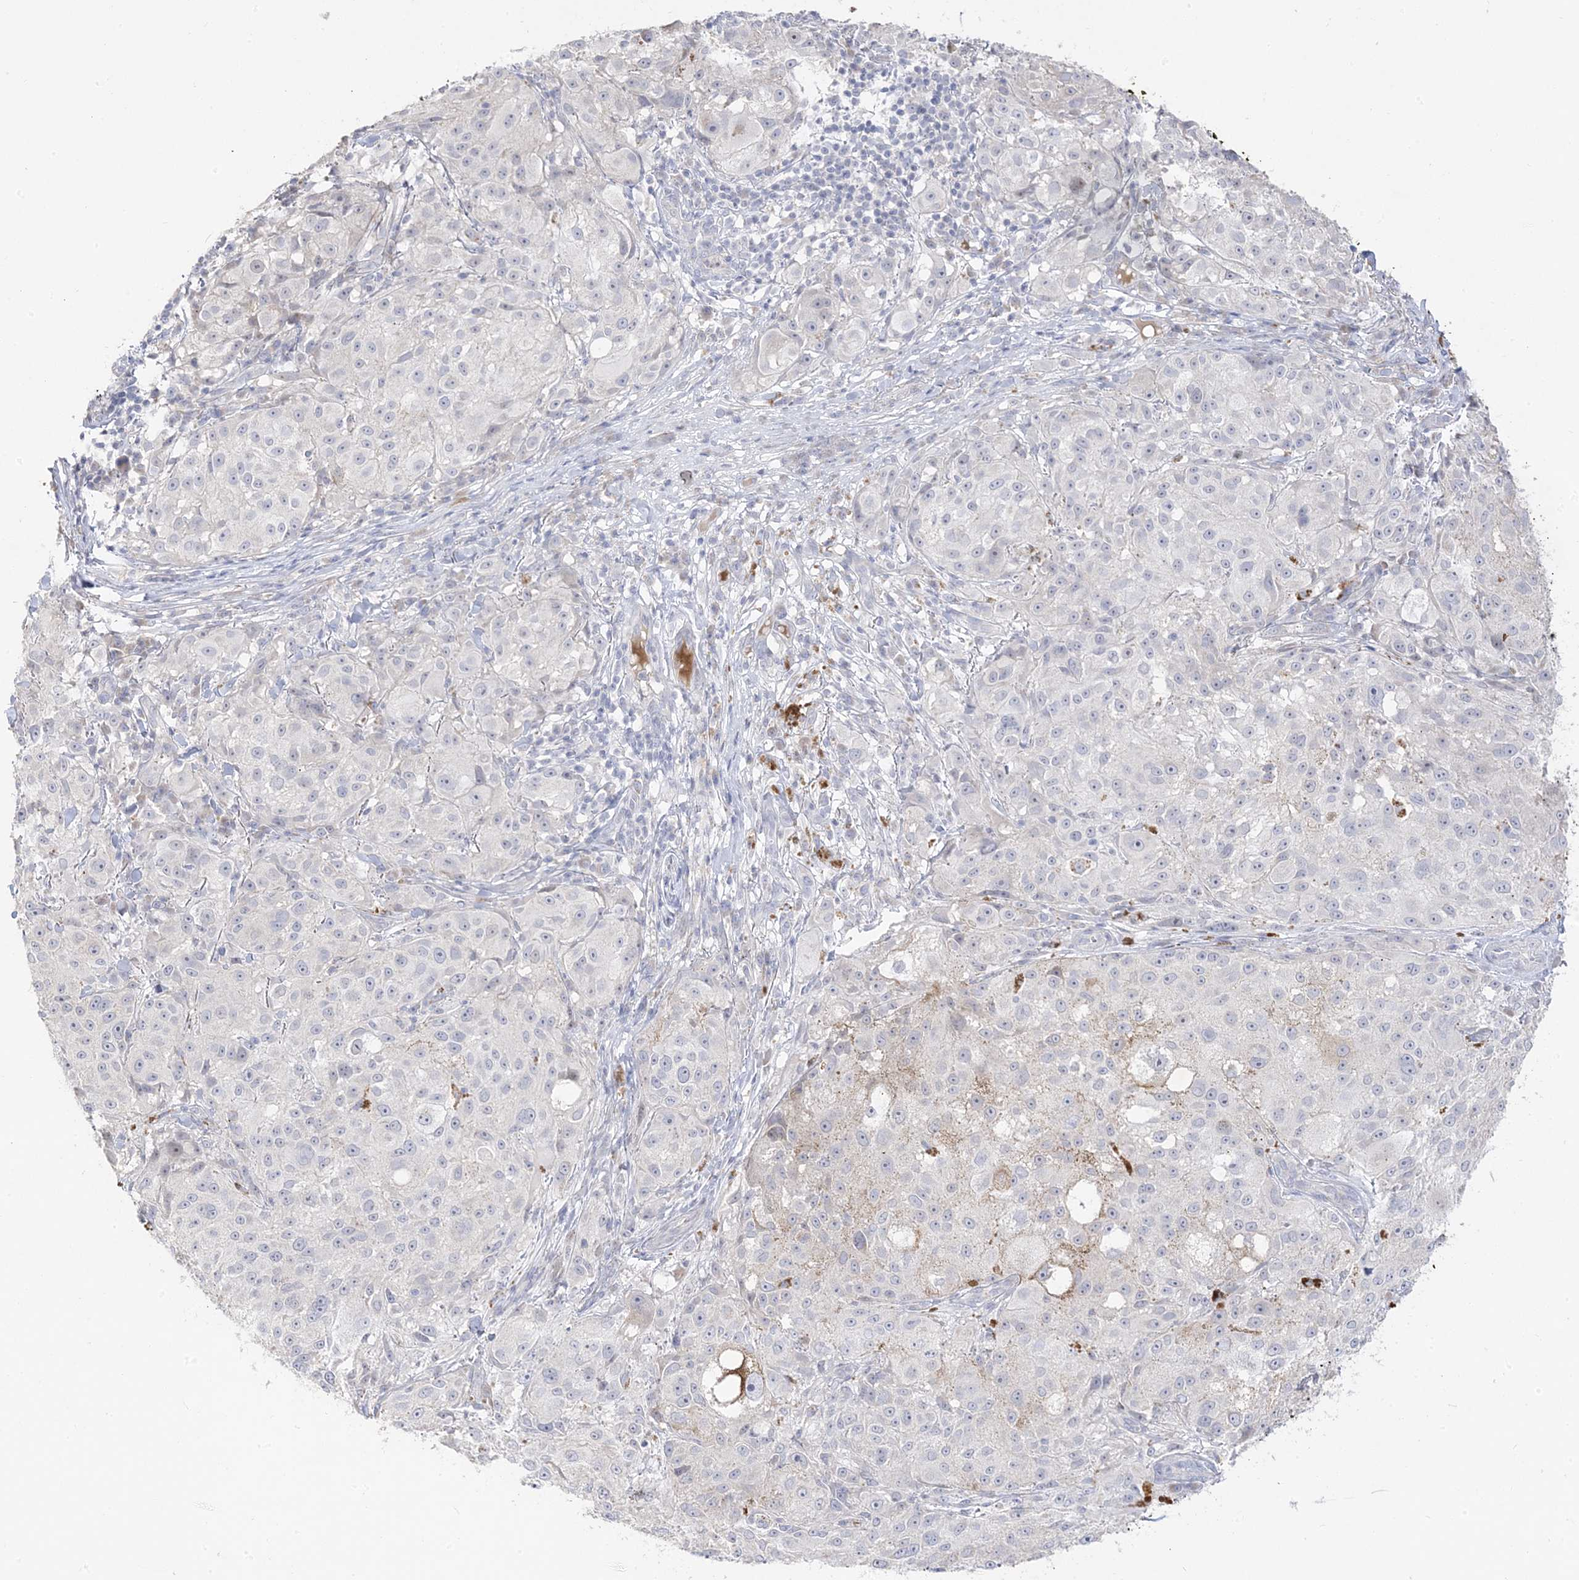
{"staining": {"intensity": "negative", "quantity": "none", "location": "none"}, "tissue": "melanoma", "cell_type": "Tumor cells", "image_type": "cancer", "snomed": [{"axis": "morphology", "description": "Necrosis, NOS"}, {"axis": "morphology", "description": "Malignant melanoma, NOS"}, {"axis": "topography", "description": "Skin"}], "caption": "Histopathology image shows no significant protein expression in tumor cells of melanoma. (Stains: DAB IHC with hematoxylin counter stain, Microscopy: brightfield microscopy at high magnification).", "gene": "TRANK1", "patient": {"sex": "female", "age": 87}}